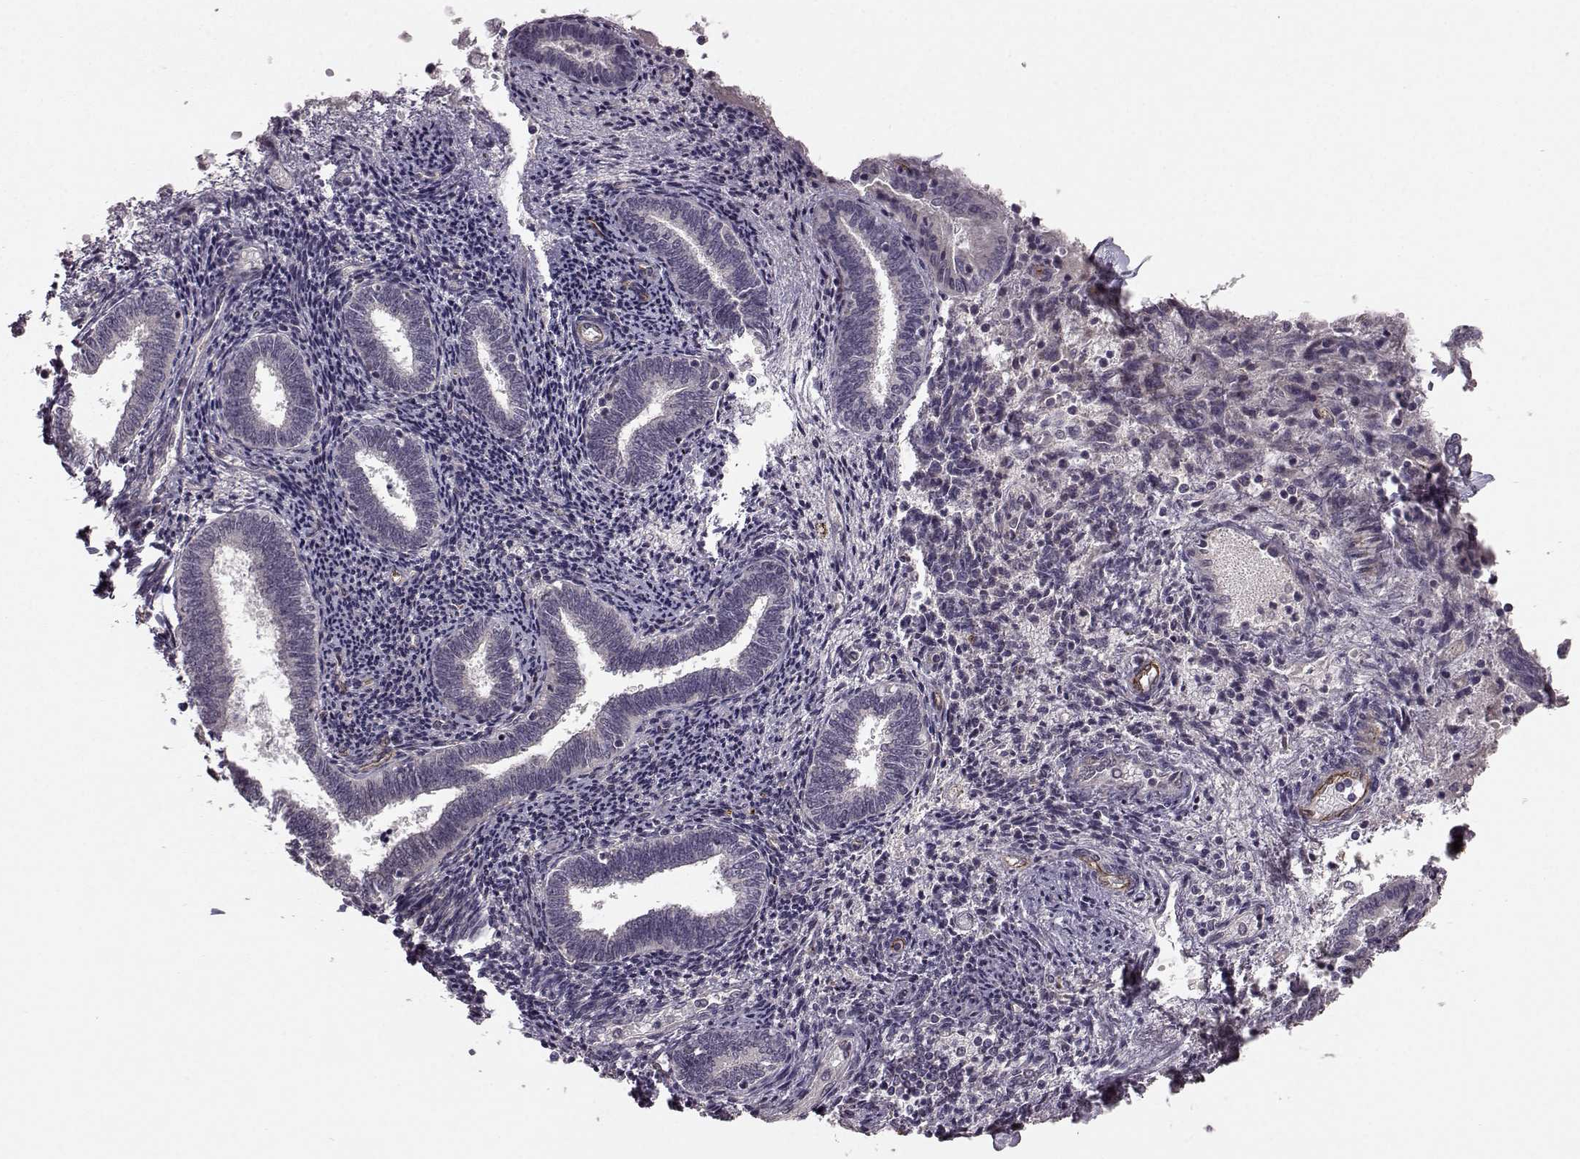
{"staining": {"intensity": "negative", "quantity": "none", "location": "none"}, "tissue": "endometrium", "cell_type": "Cells in endometrial stroma", "image_type": "normal", "snomed": [{"axis": "morphology", "description": "Normal tissue, NOS"}, {"axis": "topography", "description": "Endometrium"}], "caption": "High magnification brightfield microscopy of normal endometrium stained with DAB (brown) and counterstained with hematoxylin (blue): cells in endometrial stroma show no significant expression. (IHC, brightfield microscopy, high magnification).", "gene": "SYNPO", "patient": {"sex": "female", "age": 42}}